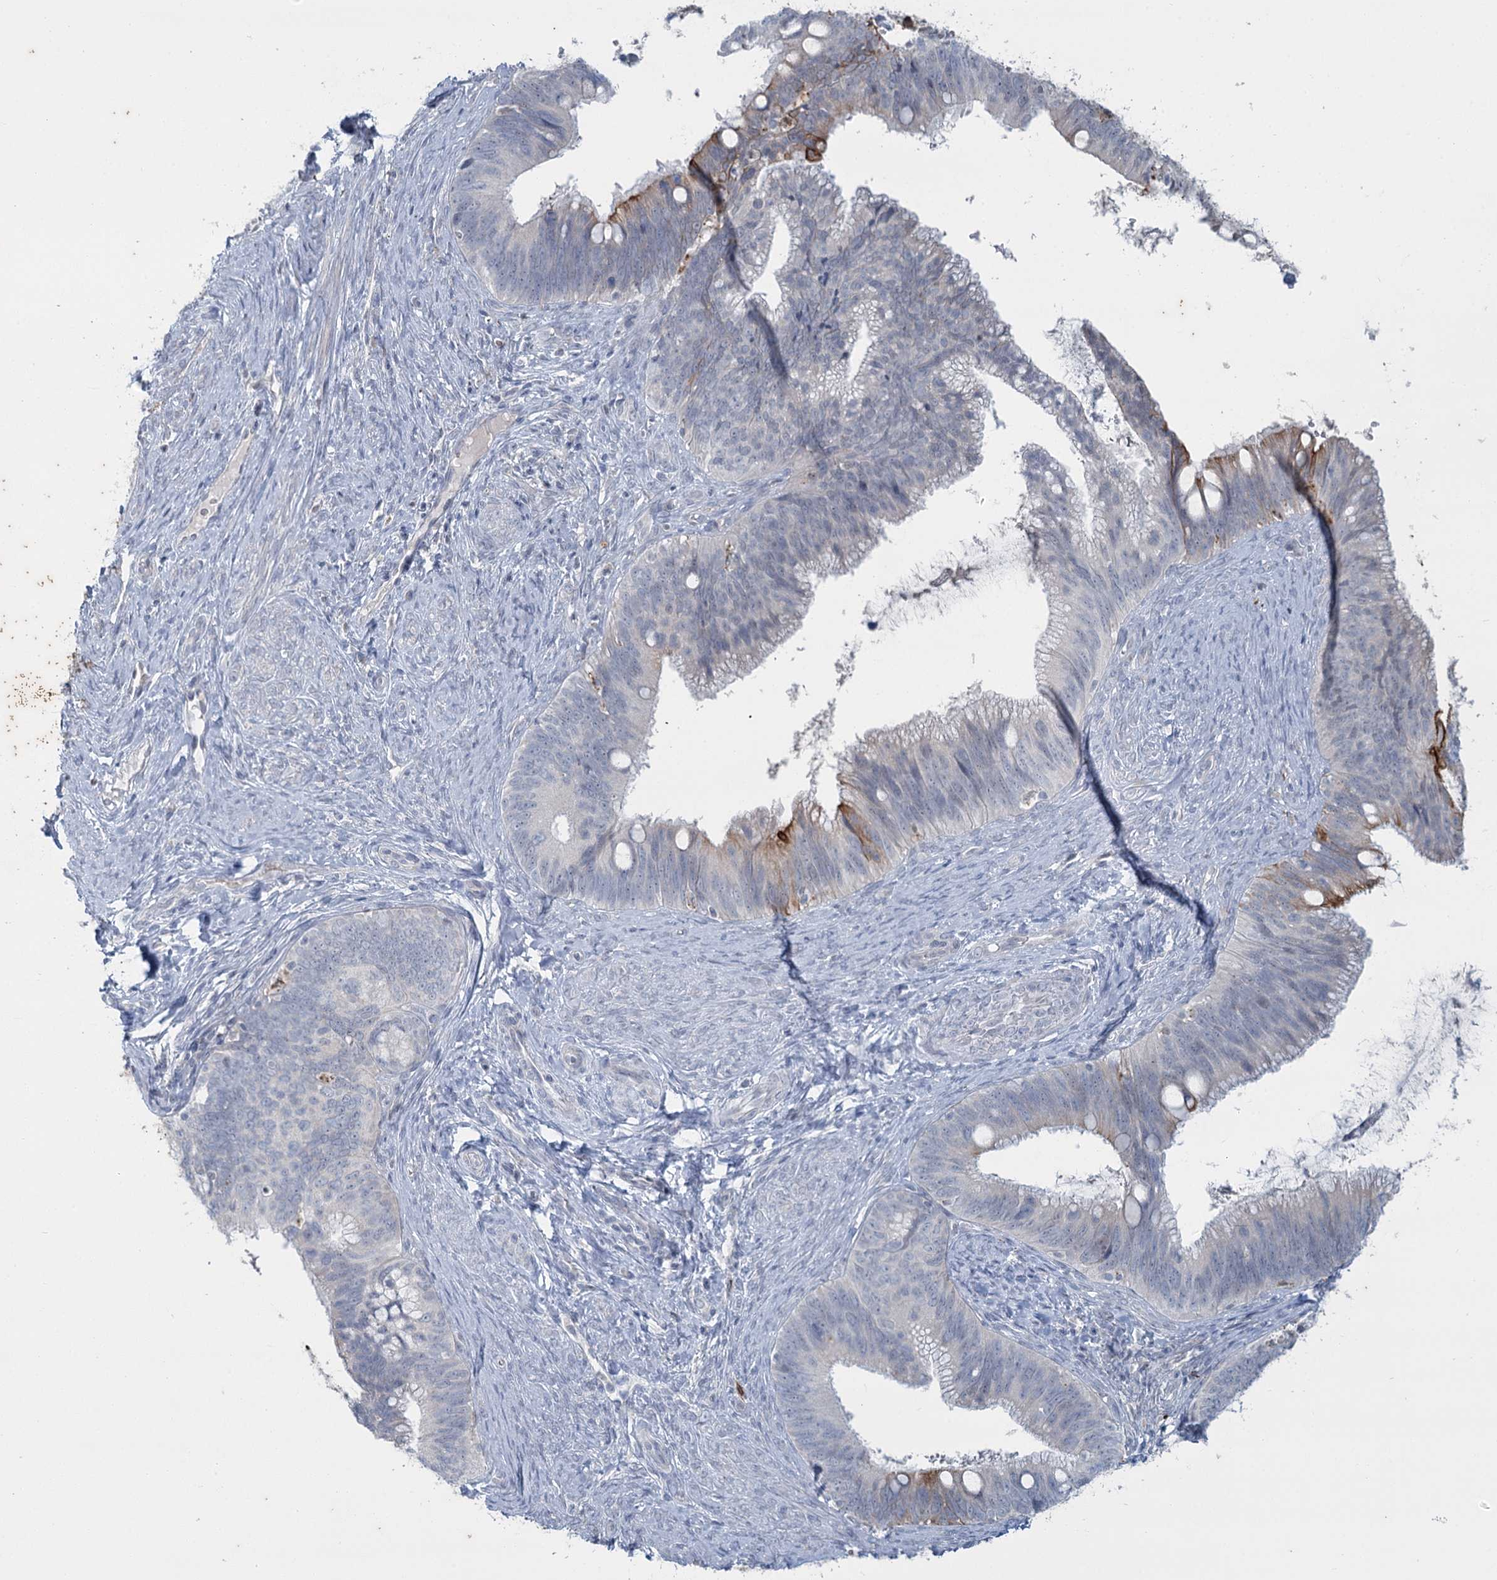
{"staining": {"intensity": "negative", "quantity": "none", "location": "none"}, "tissue": "cervical cancer", "cell_type": "Tumor cells", "image_type": "cancer", "snomed": [{"axis": "morphology", "description": "Adenocarcinoma, NOS"}, {"axis": "topography", "description": "Cervix"}], "caption": "DAB (3,3'-diaminobenzidine) immunohistochemical staining of human cervical cancer displays no significant expression in tumor cells.", "gene": "ABITRAM", "patient": {"sex": "female", "age": 42}}